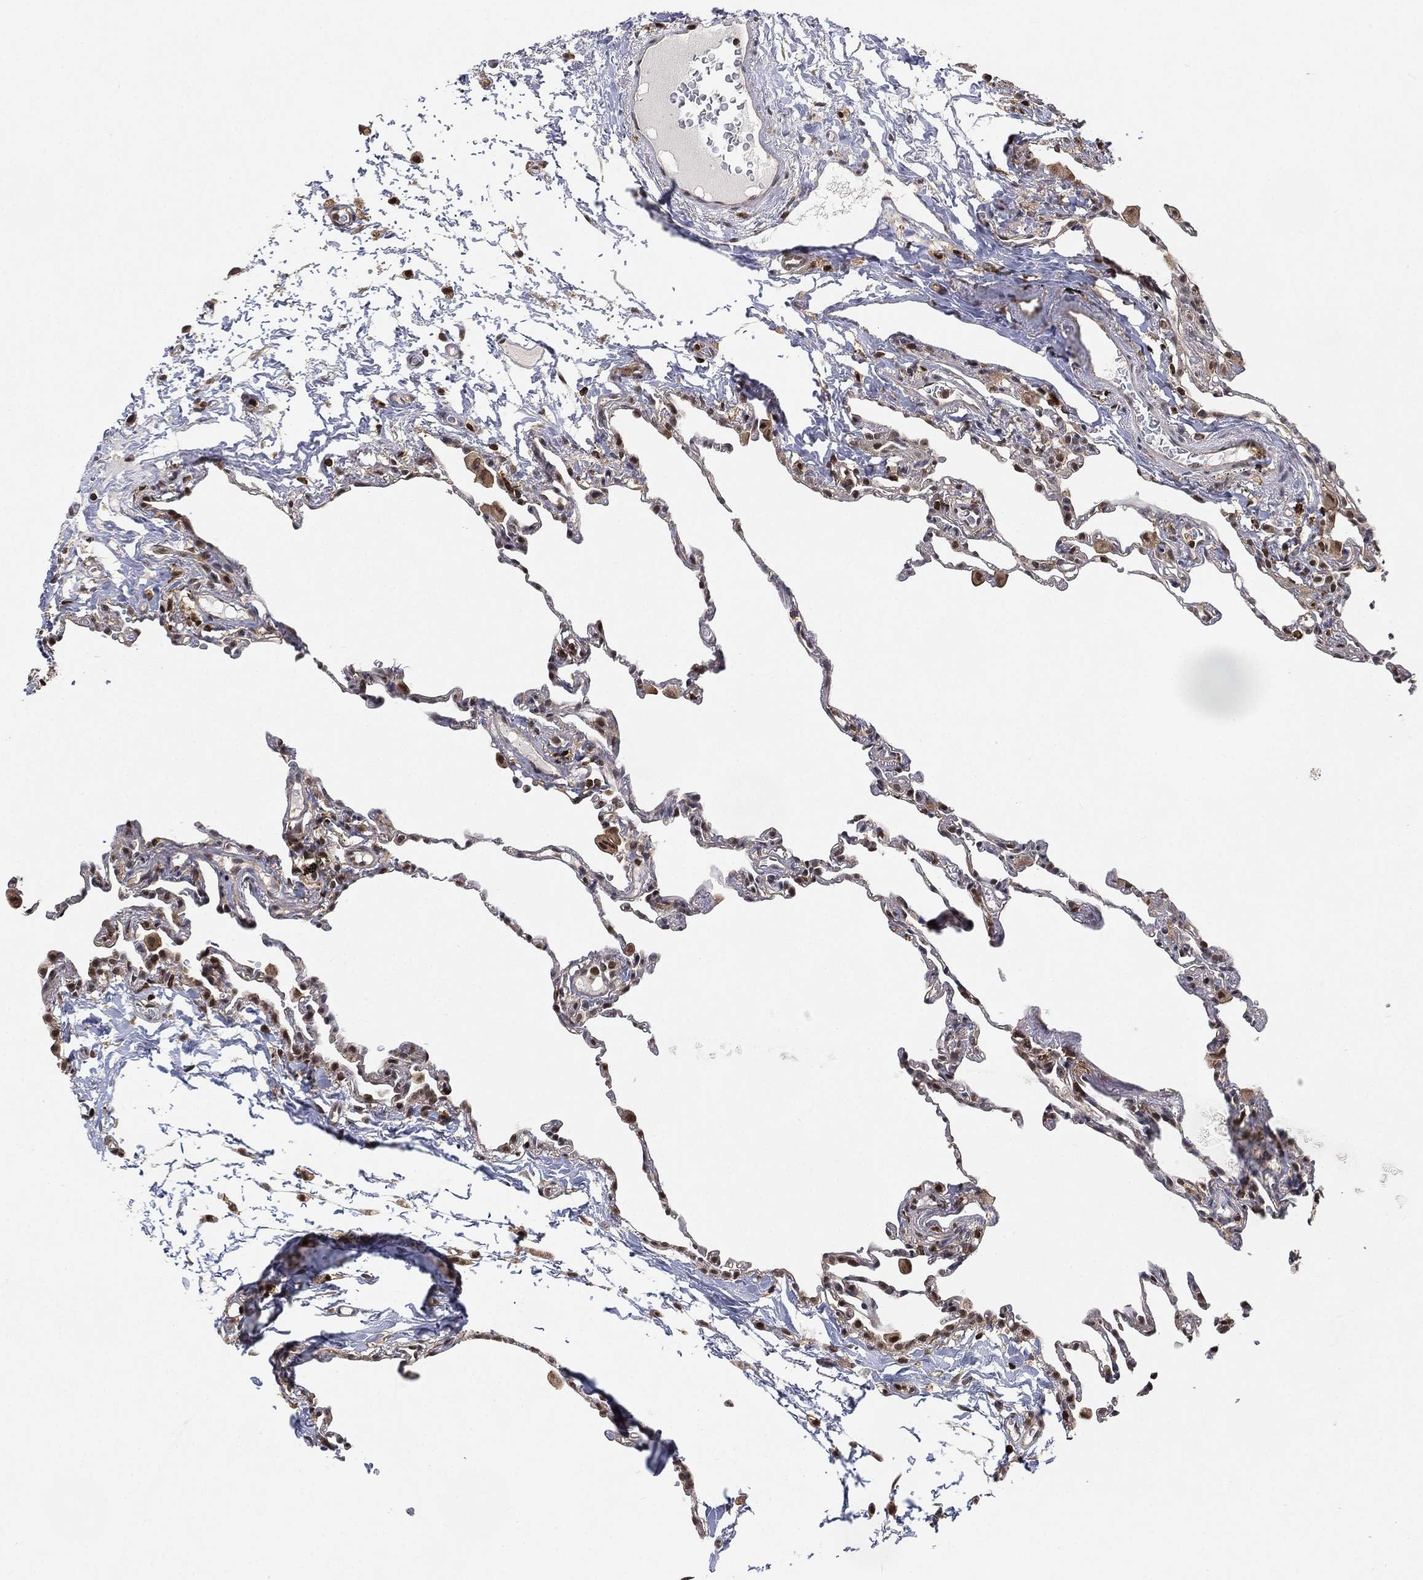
{"staining": {"intensity": "moderate", "quantity": "<25%", "location": "nuclear"}, "tissue": "lung", "cell_type": "Alveolar cells", "image_type": "normal", "snomed": [{"axis": "morphology", "description": "Normal tissue, NOS"}, {"axis": "topography", "description": "Lung"}], "caption": "Protein staining of normal lung exhibits moderate nuclear staining in about <25% of alveolar cells.", "gene": "WDR26", "patient": {"sex": "female", "age": 57}}